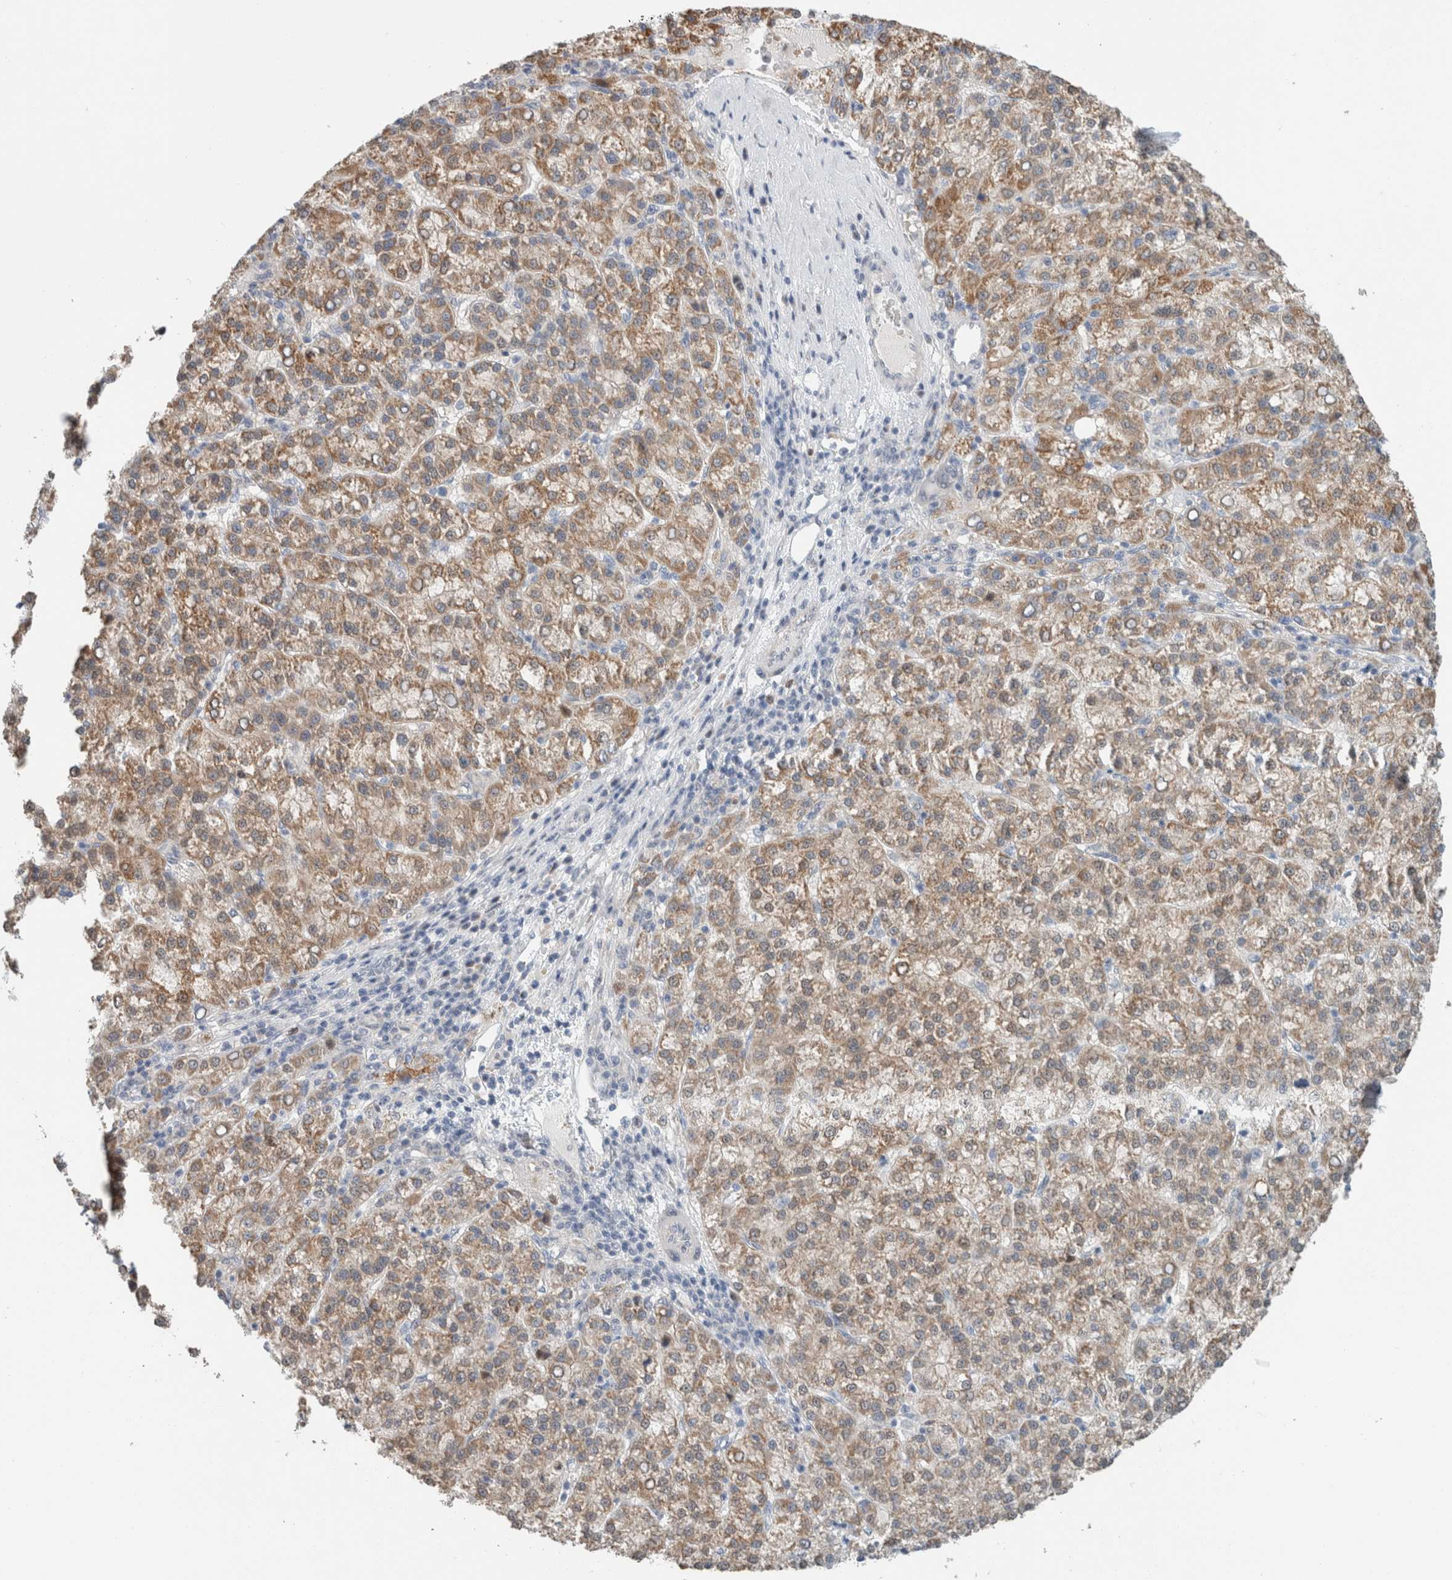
{"staining": {"intensity": "moderate", "quantity": ">75%", "location": "cytoplasmic/membranous"}, "tissue": "liver cancer", "cell_type": "Tumor cells", "image_type": "cancer", "snomed": [{"axis": "morphology", "description": "Carcinoma, Hepatocellular, NOS"}, {"axis": "topography", "description": "Liver"}], "caption": "Hepatocellular carcinoma (liver) was stained to show a protein in brown. There is medium levels of moderate cytoplasmic/membranous expression in about >75% of tumor cells.", "gene": "CRAT", "patient": {"sex": "female", "age": 58}}